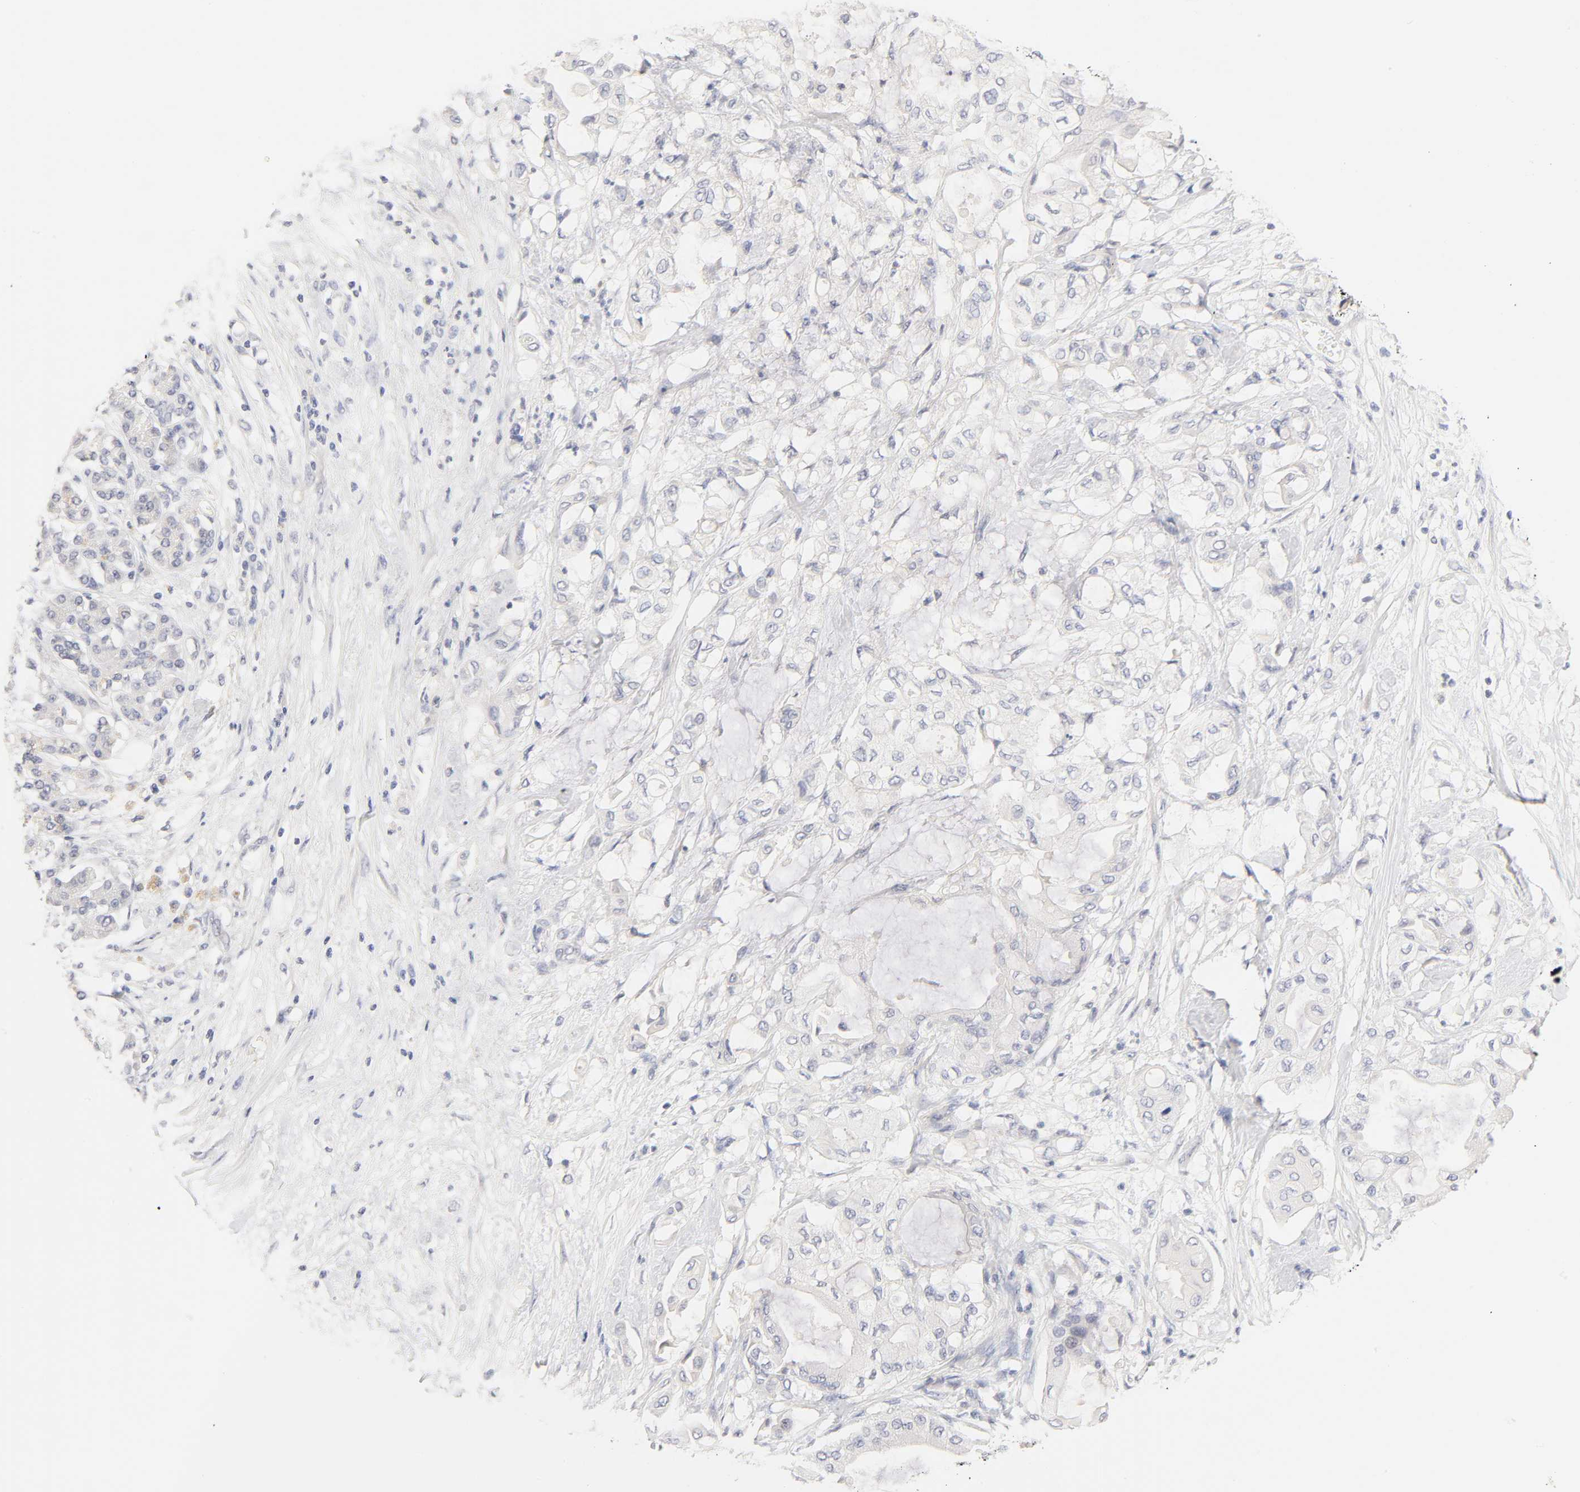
{"staining": {"intensity": "negative", "quantity": "none", "location": "none"}, "tissue": "pancreatic cancer", "cell_type": "Tumor cells", "image_type": "cancer", "snomed": [{"axis": "morphology", "description": "Adenocarcinoma, NOS"}, {"axis": "morphology", "description": "Adenocarcinoma, metastatic, NOS"}, {"axis": "topography", "description": "Lymph node"}, {"axis": "topography", "description": "Pancreas"}, {"axis": "topography", "description": "Duodenum"}], "caption": "Histopathology image shows no significant protein positivity in tumor cells of pancreatic cancer.", "gene": "CYP4B1", "patient": {"sex": "female", "age": 64}}